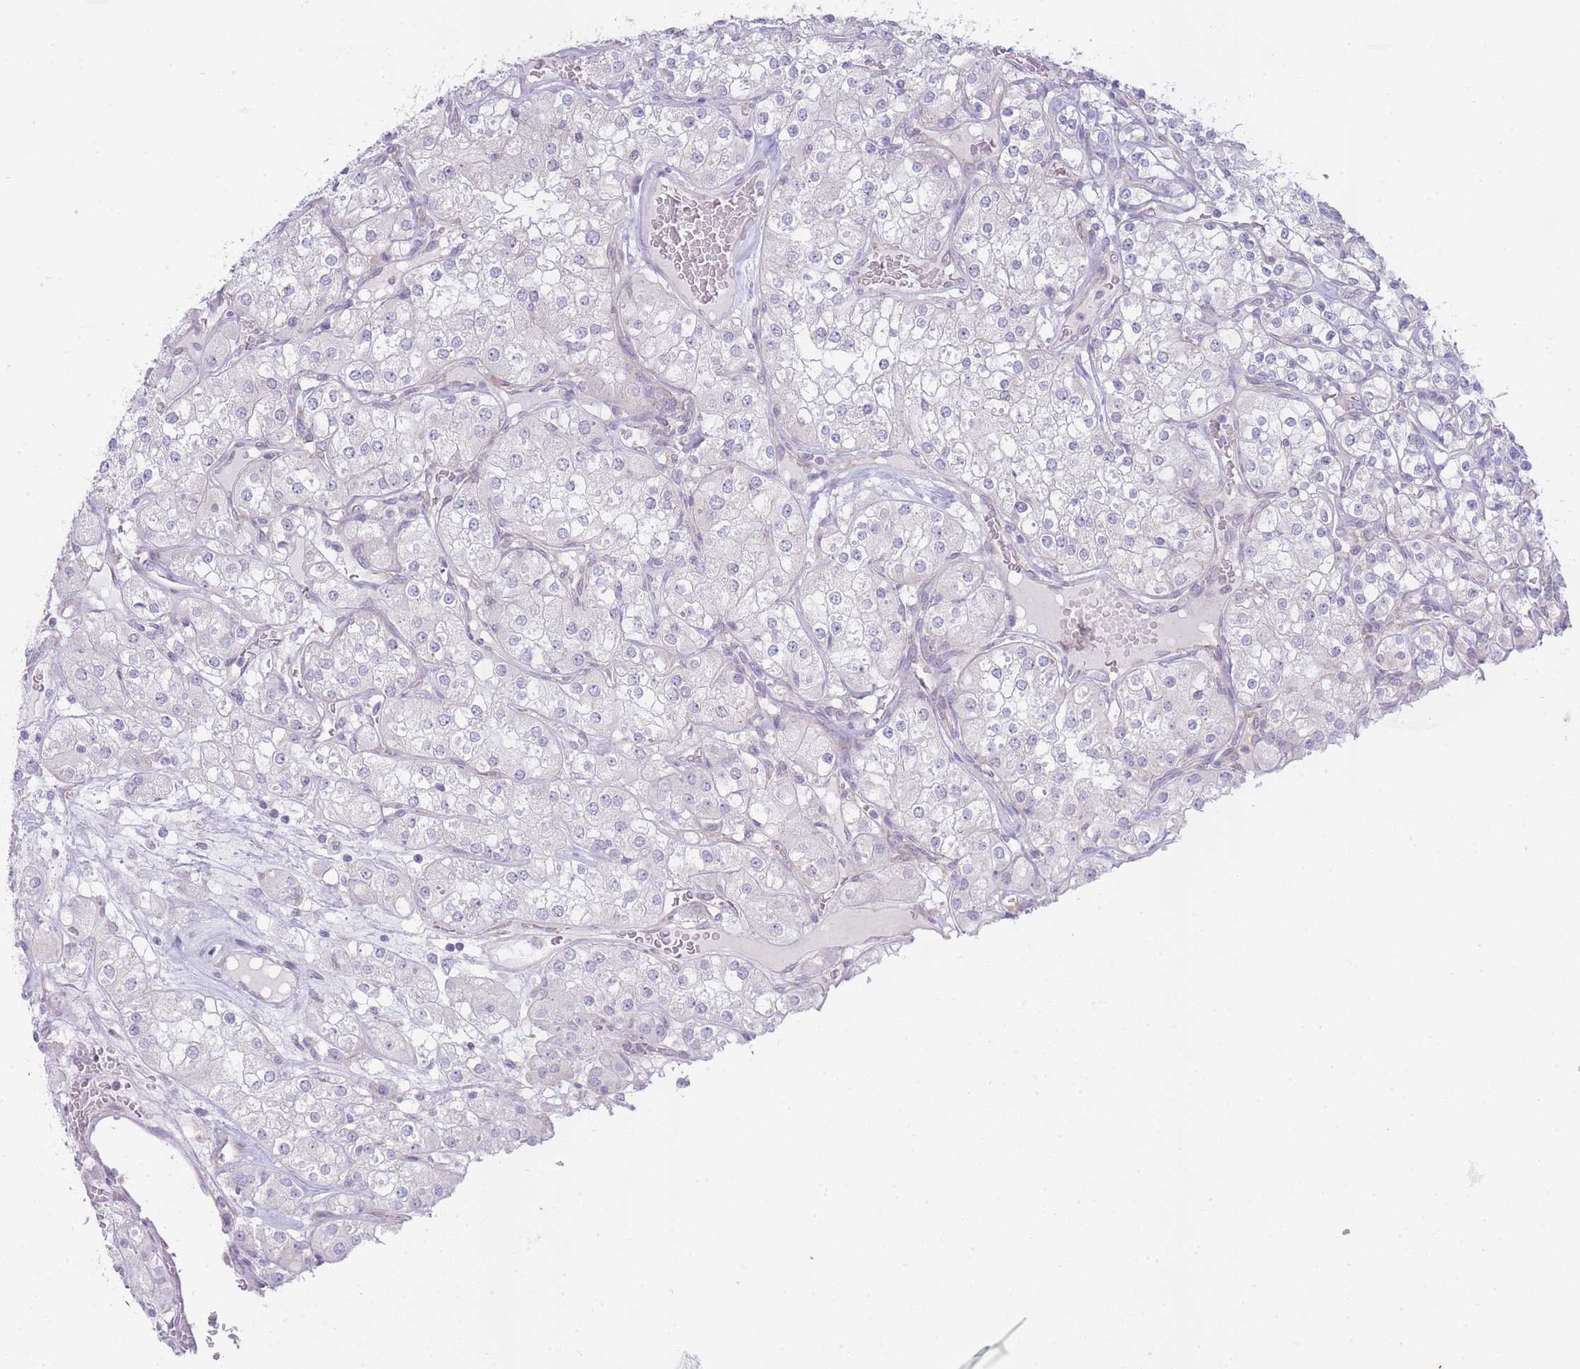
{"staining": {"intensity": "negative", "quantity": "none", "location": "none"}, "tissue": "renal cancer", "cell_type": "Tumor cells", "image_type": "cancer", "snomed": [{"axis": "morphology", "description": "Adenocarcinoma, NOS"}, {"axis": "topography", "description": "Kidney"}], "caption": "Renal cancer (adenocarcinoma) was stained to show a protein in brown. There is no significant expression in tumor cells. The staining is performed using DAB (3,3'-diaminobenzidine) brown chromogen with nuclei counter-stained in using hematoxylin.", "gene": "OR5L2", "patient": {"sex": "male", "age": 77}}